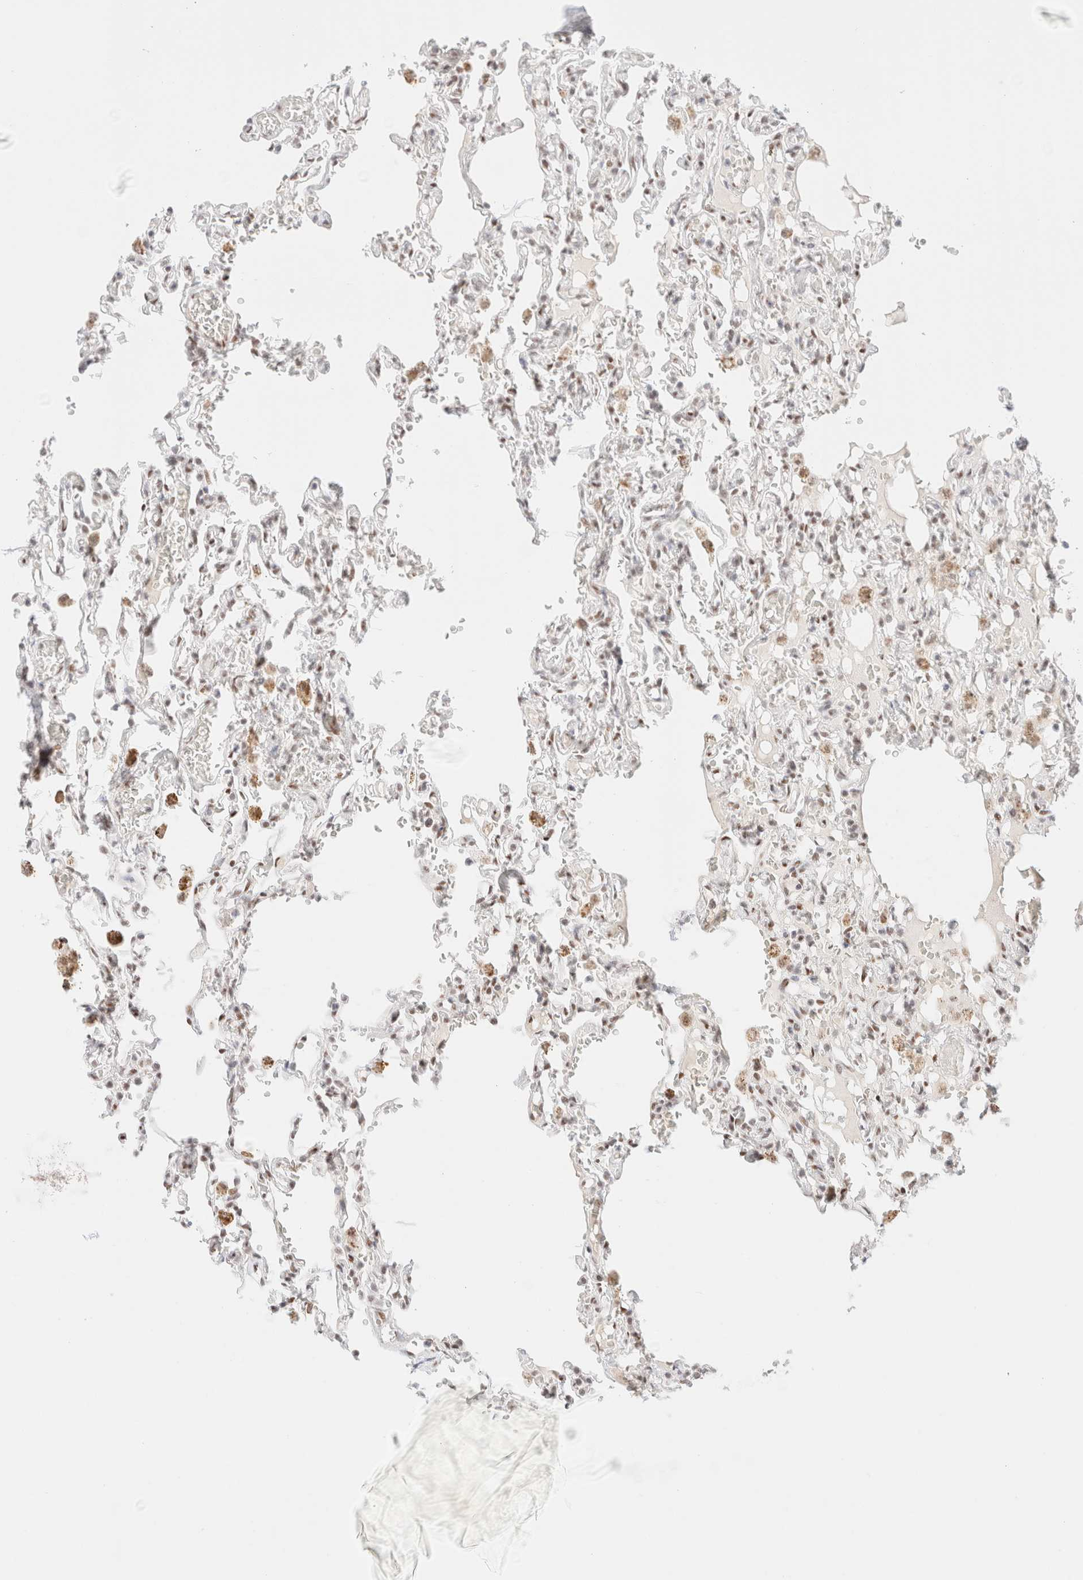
{"staining": {"intensity": "weak", "quantity": "25%-75%", "location": "nuclear"}, "tissue": "lung", "cell_type": "Alveolar cells", "image_type": "normal", "snomed": [{"axis": "morphology", "description": "Normal tissue, NOS"}, {"axis": "topography", "description": "Lung"}], "caption": "Immunohistochemical staining of normal lung displays low levels of weak nuclear staining in approximately 25%-75% of alveolar cells.", "gene": "CIC", "patient": {"sex": "male", "age": 21}}